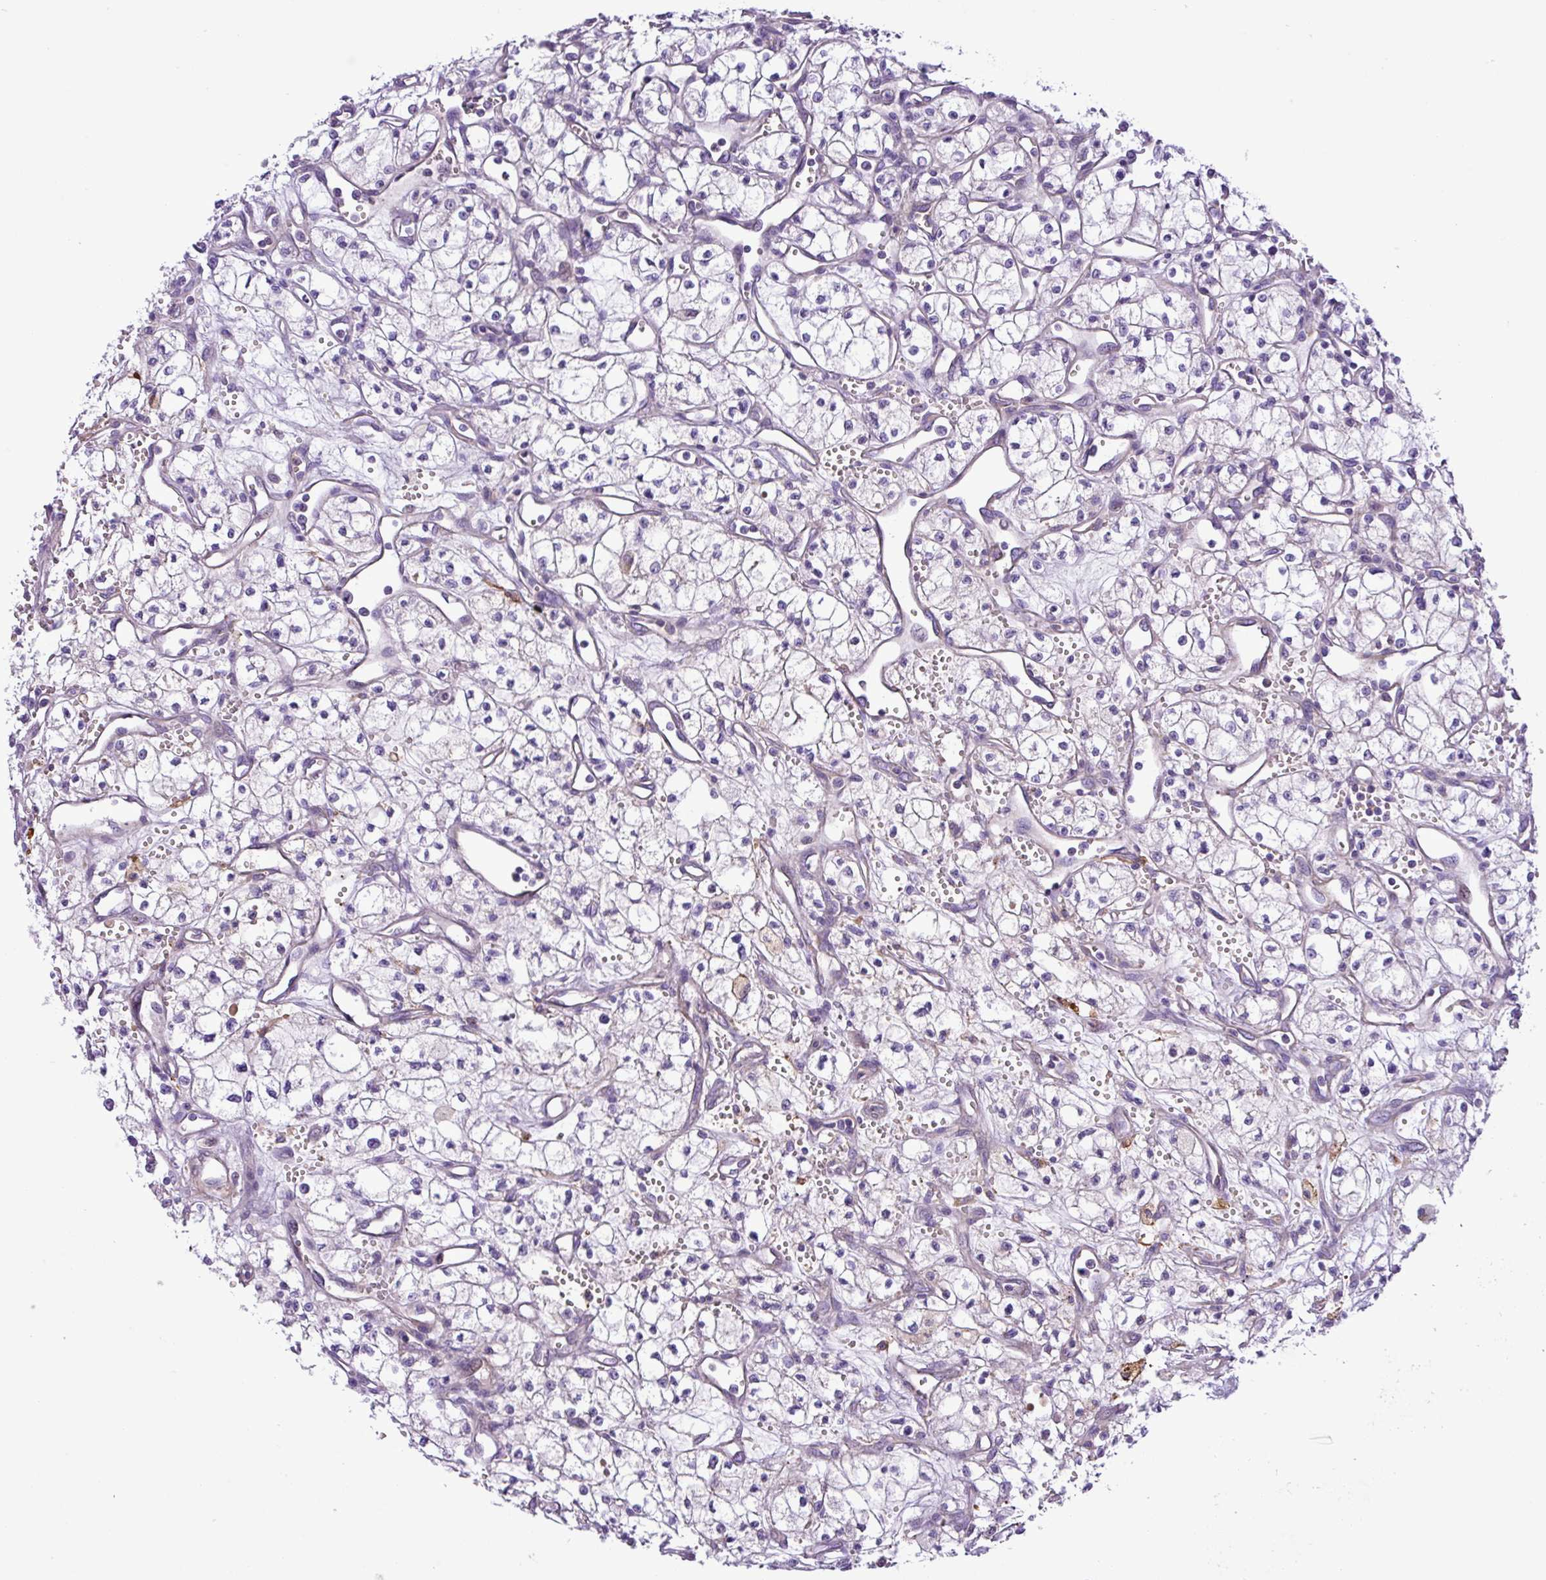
{"staining": {"intensity": "negative", "quantity": "none", "location": "none"}, "tissue": "renal cancer", "cell_type": "Tumor cells", "image_type": "cancer", "snomed": [{"axis": "morphology", "description": "Adenocarcinoma, NOS"}, {"axis": "topography", "description": "Kidney"}], "caption": "Tumor cells show no significant expression in renal cancer. (DAB (3,3'-diaminobenzidine) IHC with hematoxylin counter stain).", "gene": "C11orf91", "patient": {"sex": "male", "age": 59}}